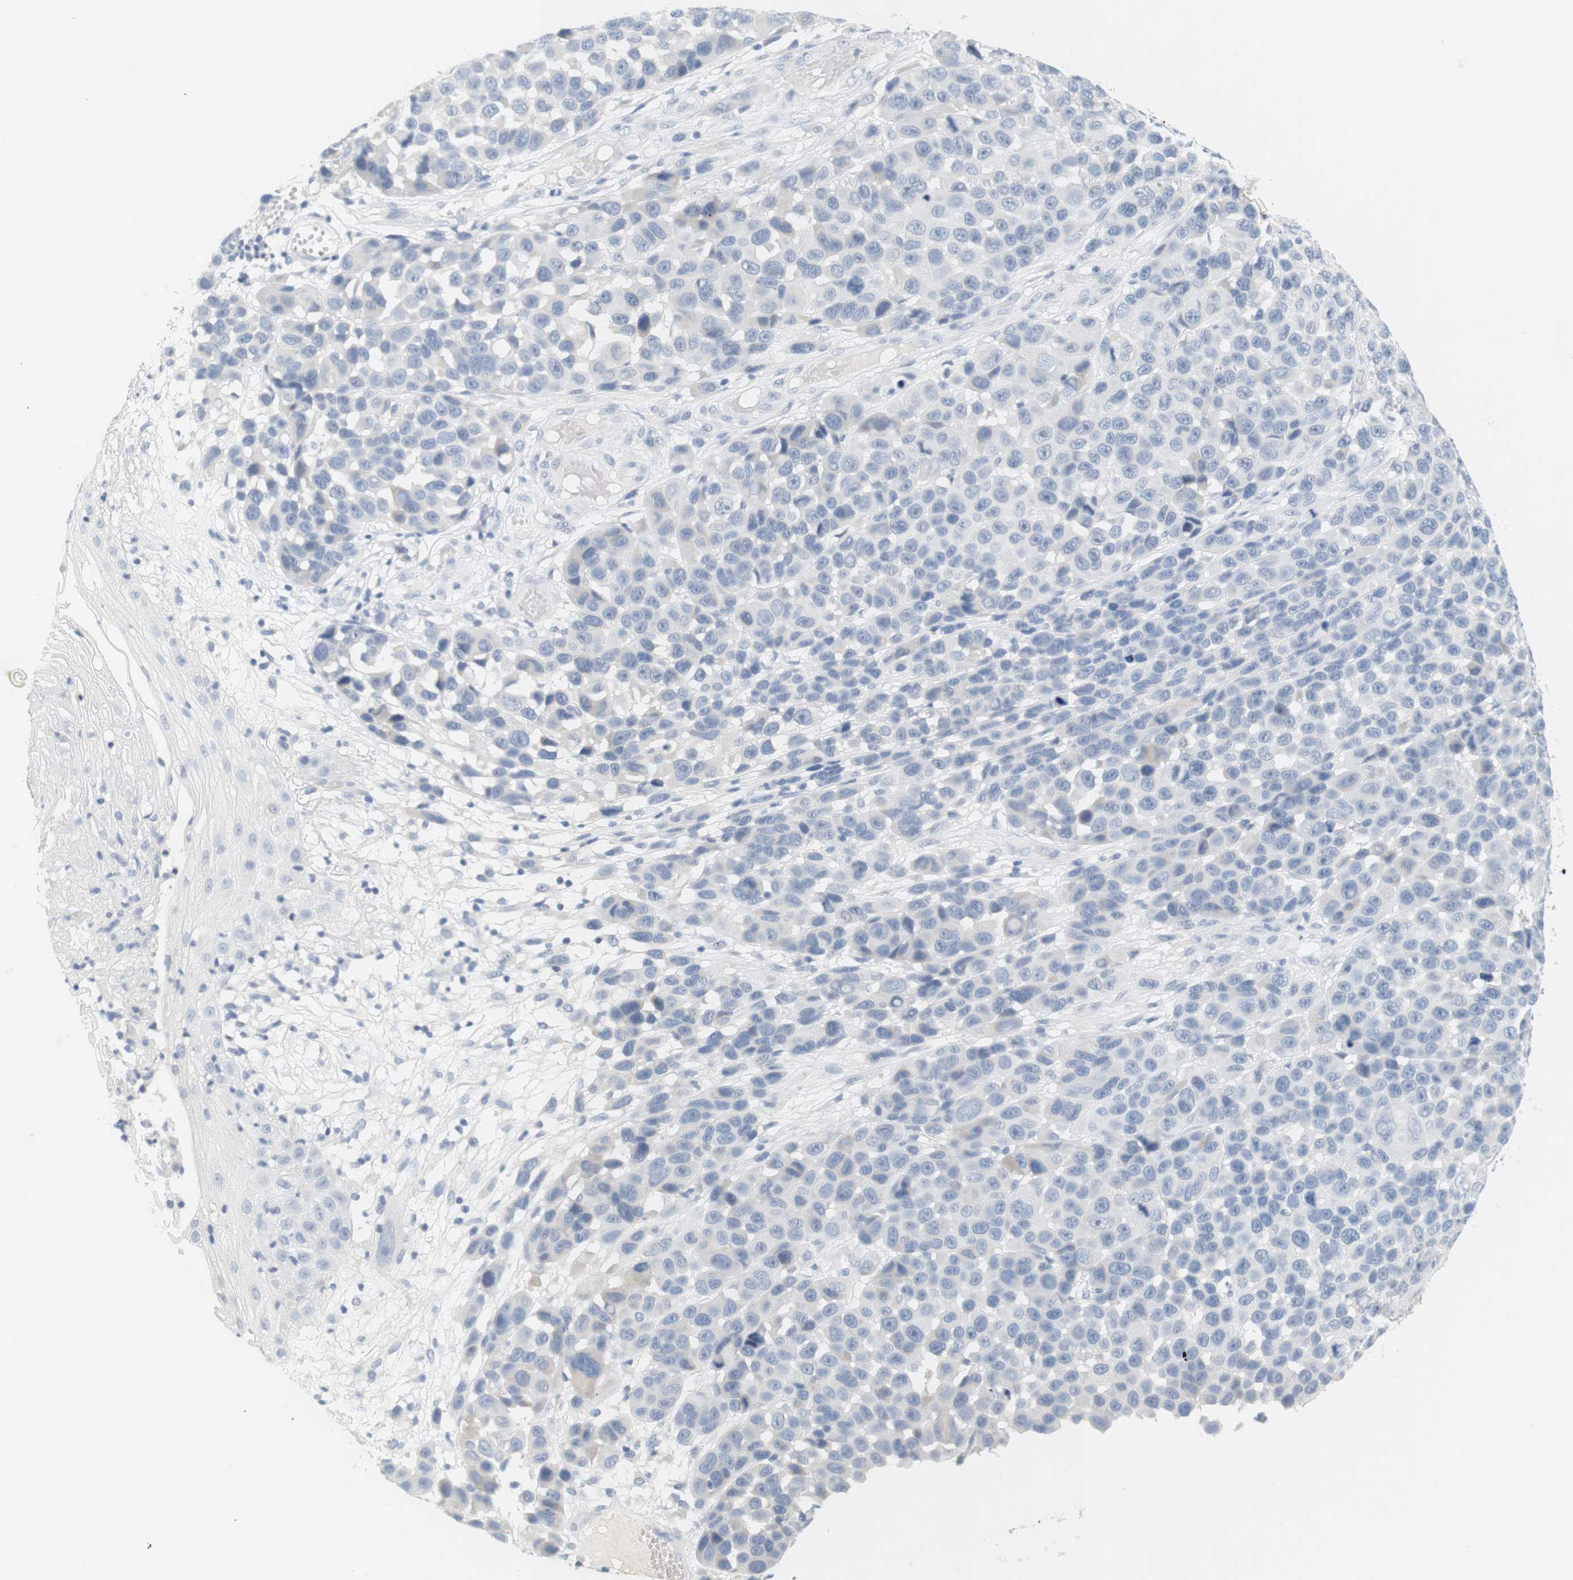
{"staining": {"intensity": "negative", "quantity": "none", "location": "none"}, "tissue": "melanoma", "cell_type": "Tumor cells", "image_type": "cancer", "snomed": [{"axis": "morphology", "description": "Malignant melanoma, NOS"}, {"axis": "topography", "description": "Skin"}], "caption": "Melanoma was stained to show a protein in brown. There is no significant expression in tumor cells.", "gene": "OPRM1", "patient": {"sex": "male", "age": 53}}